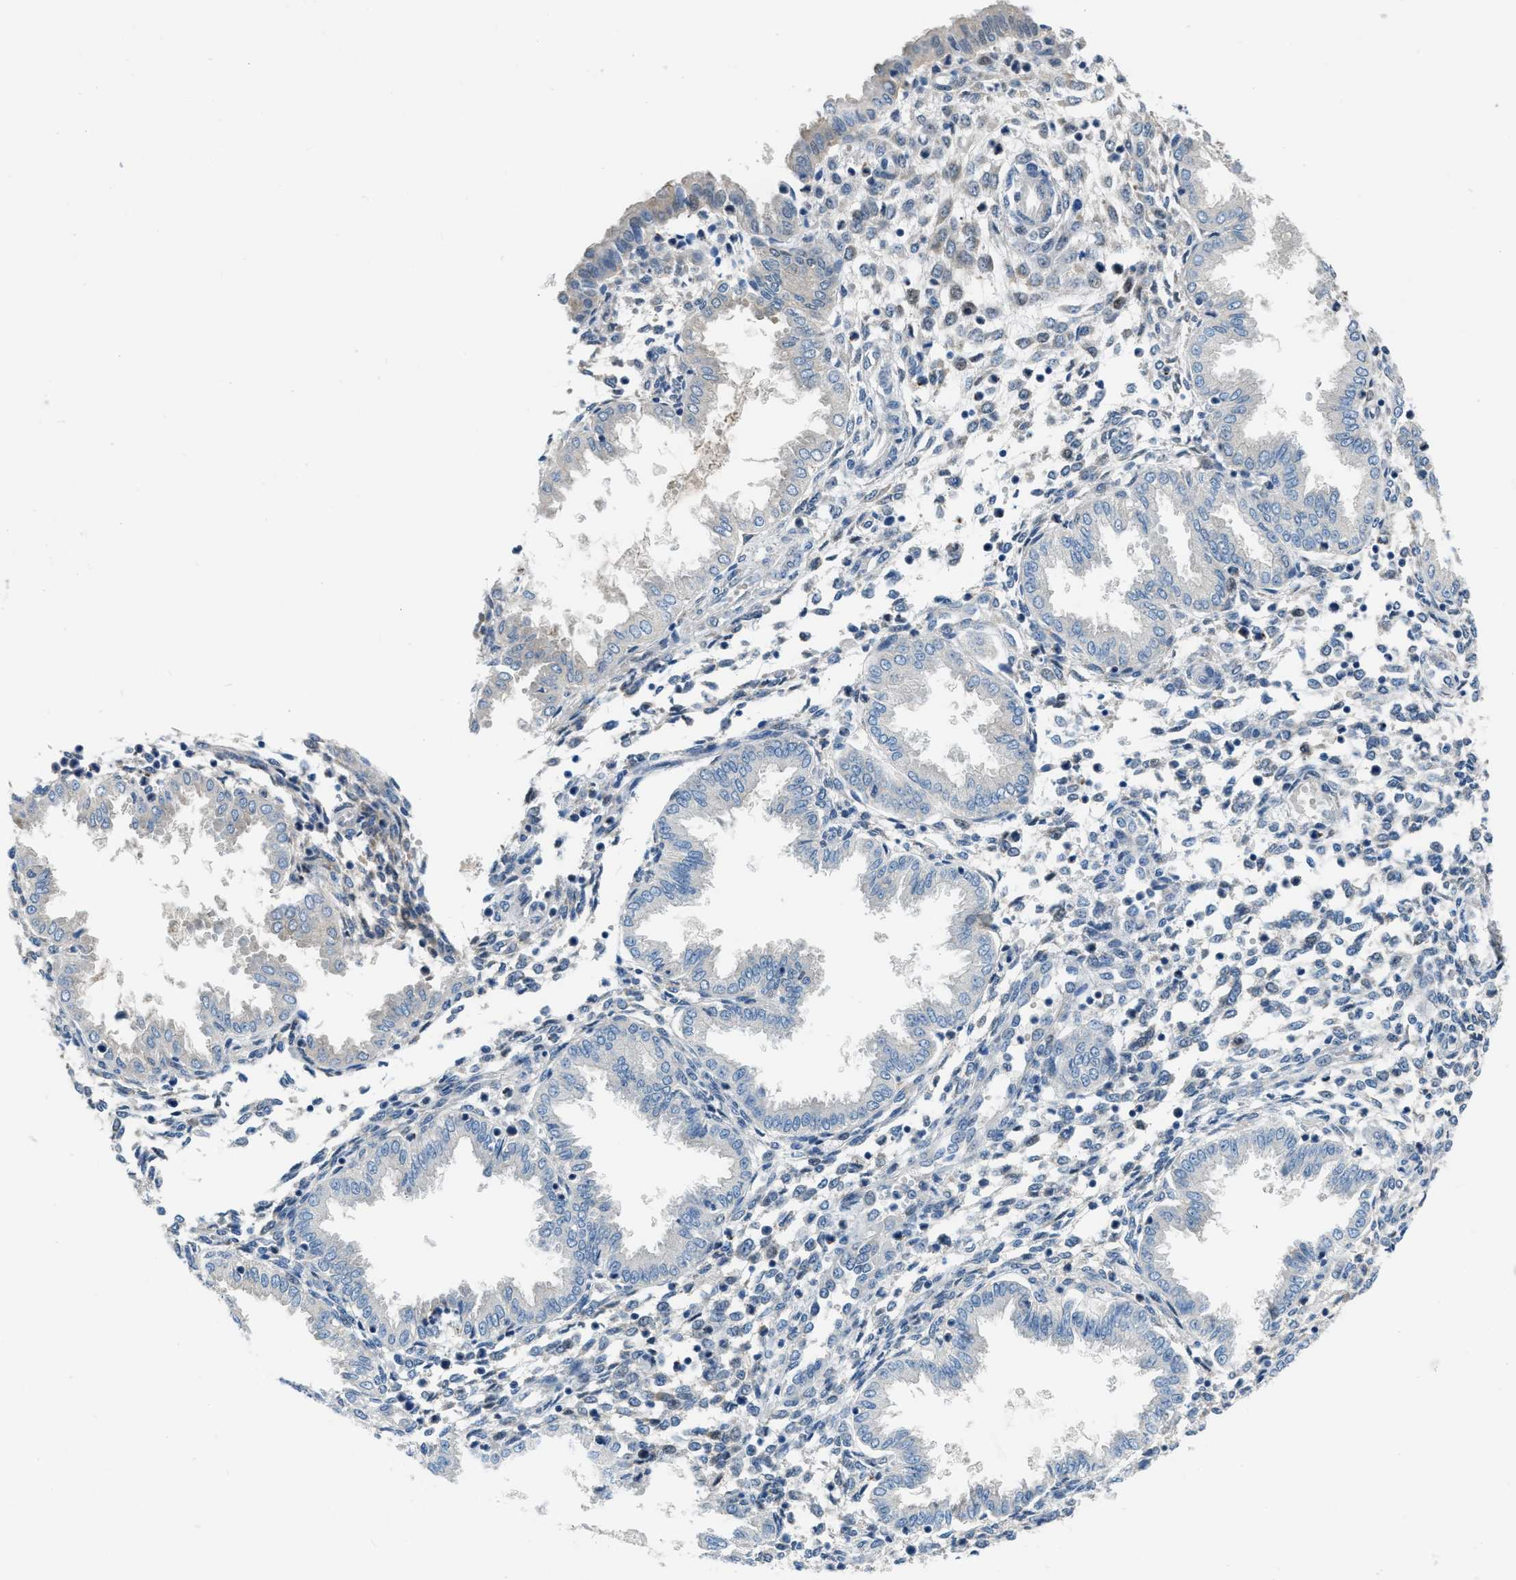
{"staining": {"intensity": "moderate", "quantity": "<25%", "location": "cytoplasmic/membranous"}, "tissue": "endometrium", "cell_type": "Cells in endometrial stroma", "image_type": "normal", "snomed": [{"axis": "morphology", "description": "Normal tissue, NOS"}, {"axis": "topography", "description": "Endometrium"}], "caption": "Cells in endometrial stroma demonstrate moderate cytoplasmic/membranous expression in approximately <25% of cells in unremarkable endometrium.", "gene": "PFKP", "patient": {"sex": "female", "age": 33}}